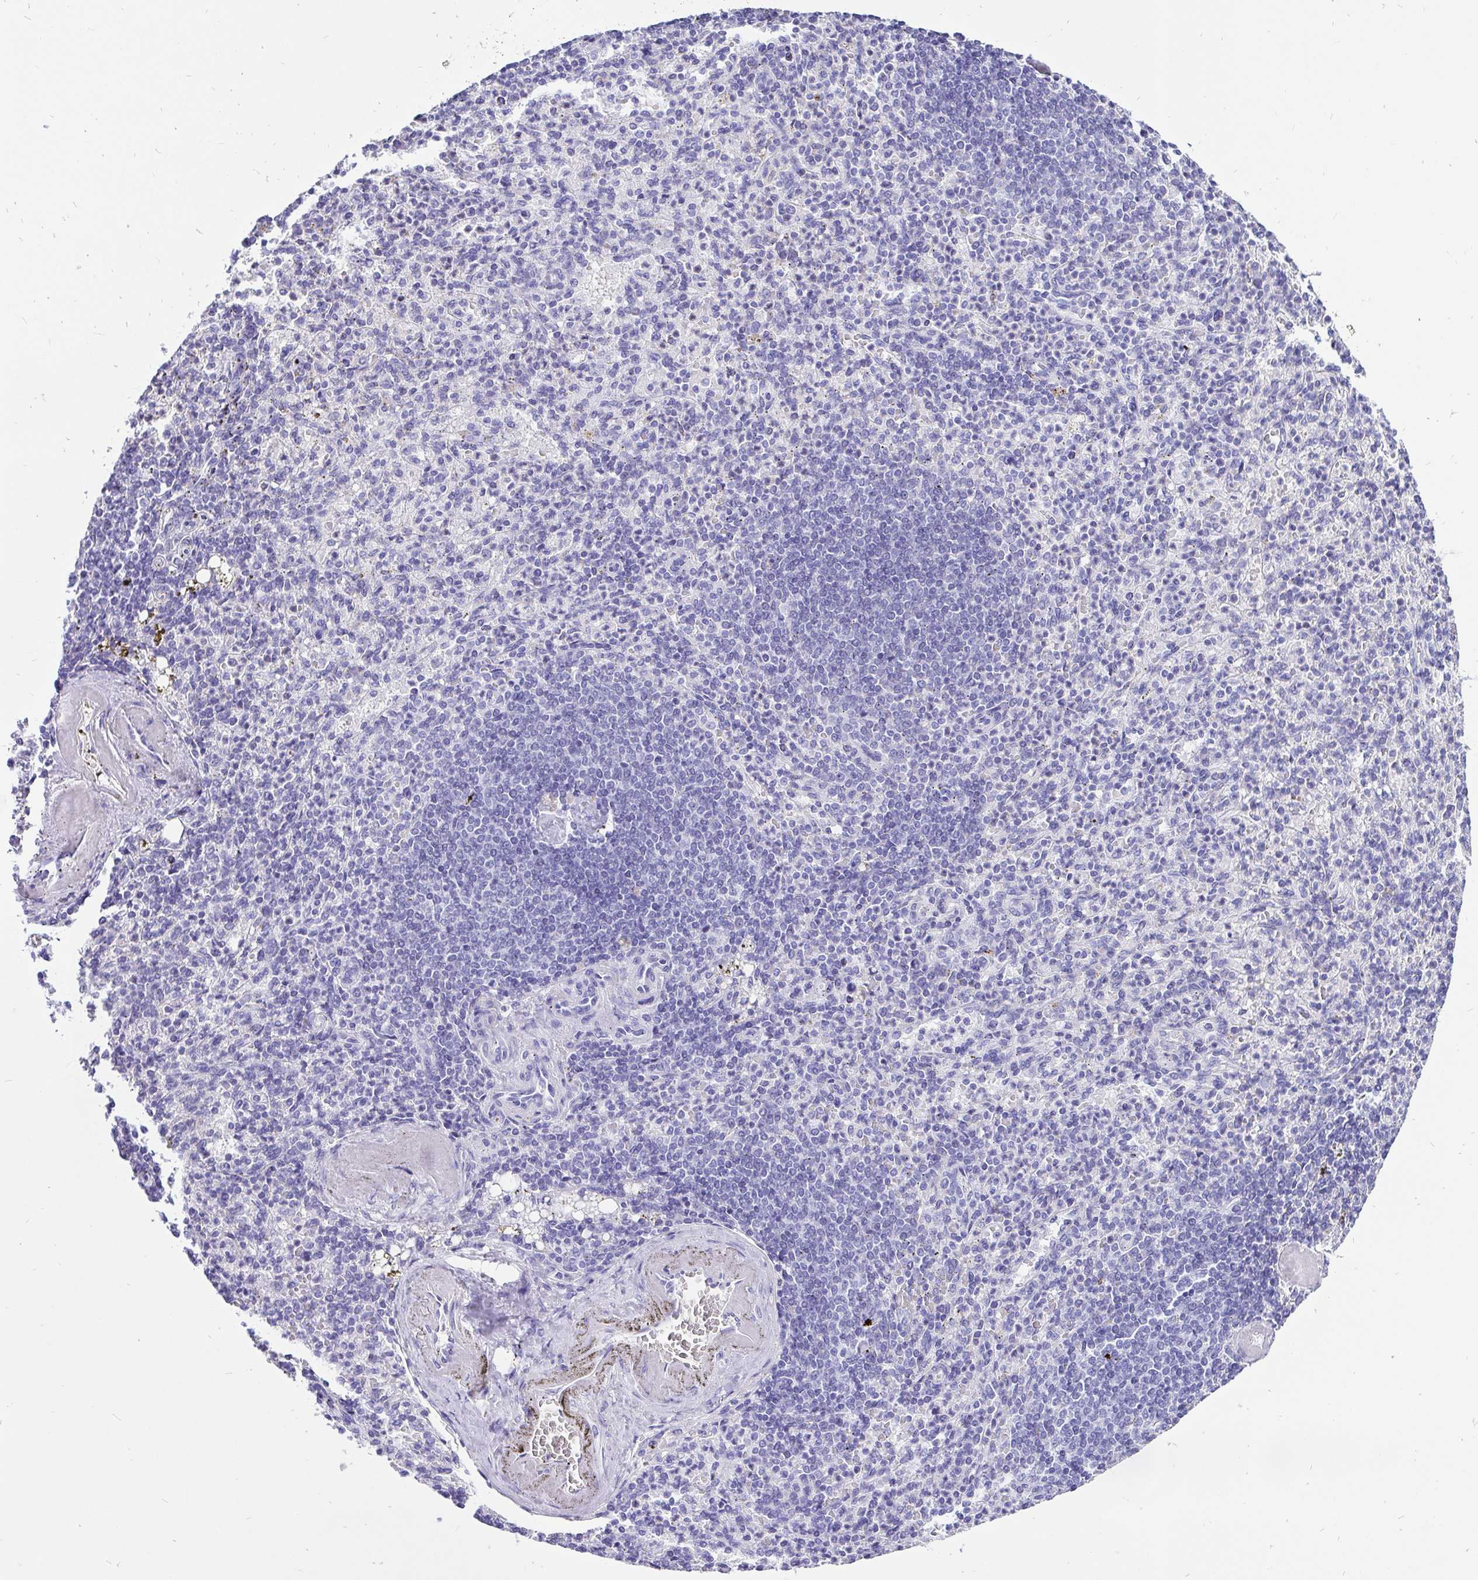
{"staining": {"intensity": "negative", "quantity": "none", "location": "none"}, "tissue": "spleen", "cell_type": "Cells in red pulp", "image_type": "normal", "snomed": [{"axis": "morphology", "description": "Normal tissue, NOS"}, {"axis": "topography", "description": "Spleen"}], "caption": "IHC micrograph of benign spleen: human spleen stained with DAB (3,3'-diaminobenzidine) exhibits no significant protein expression in cells in red pulp. (Stains: DAB immunohistochemistry (IHC) with hematoxylin counter stain, Microscopy: brightfield microscopy at high magnification).", "gene": "KRT13", "patient": {"sex": "female", "age": 74}}